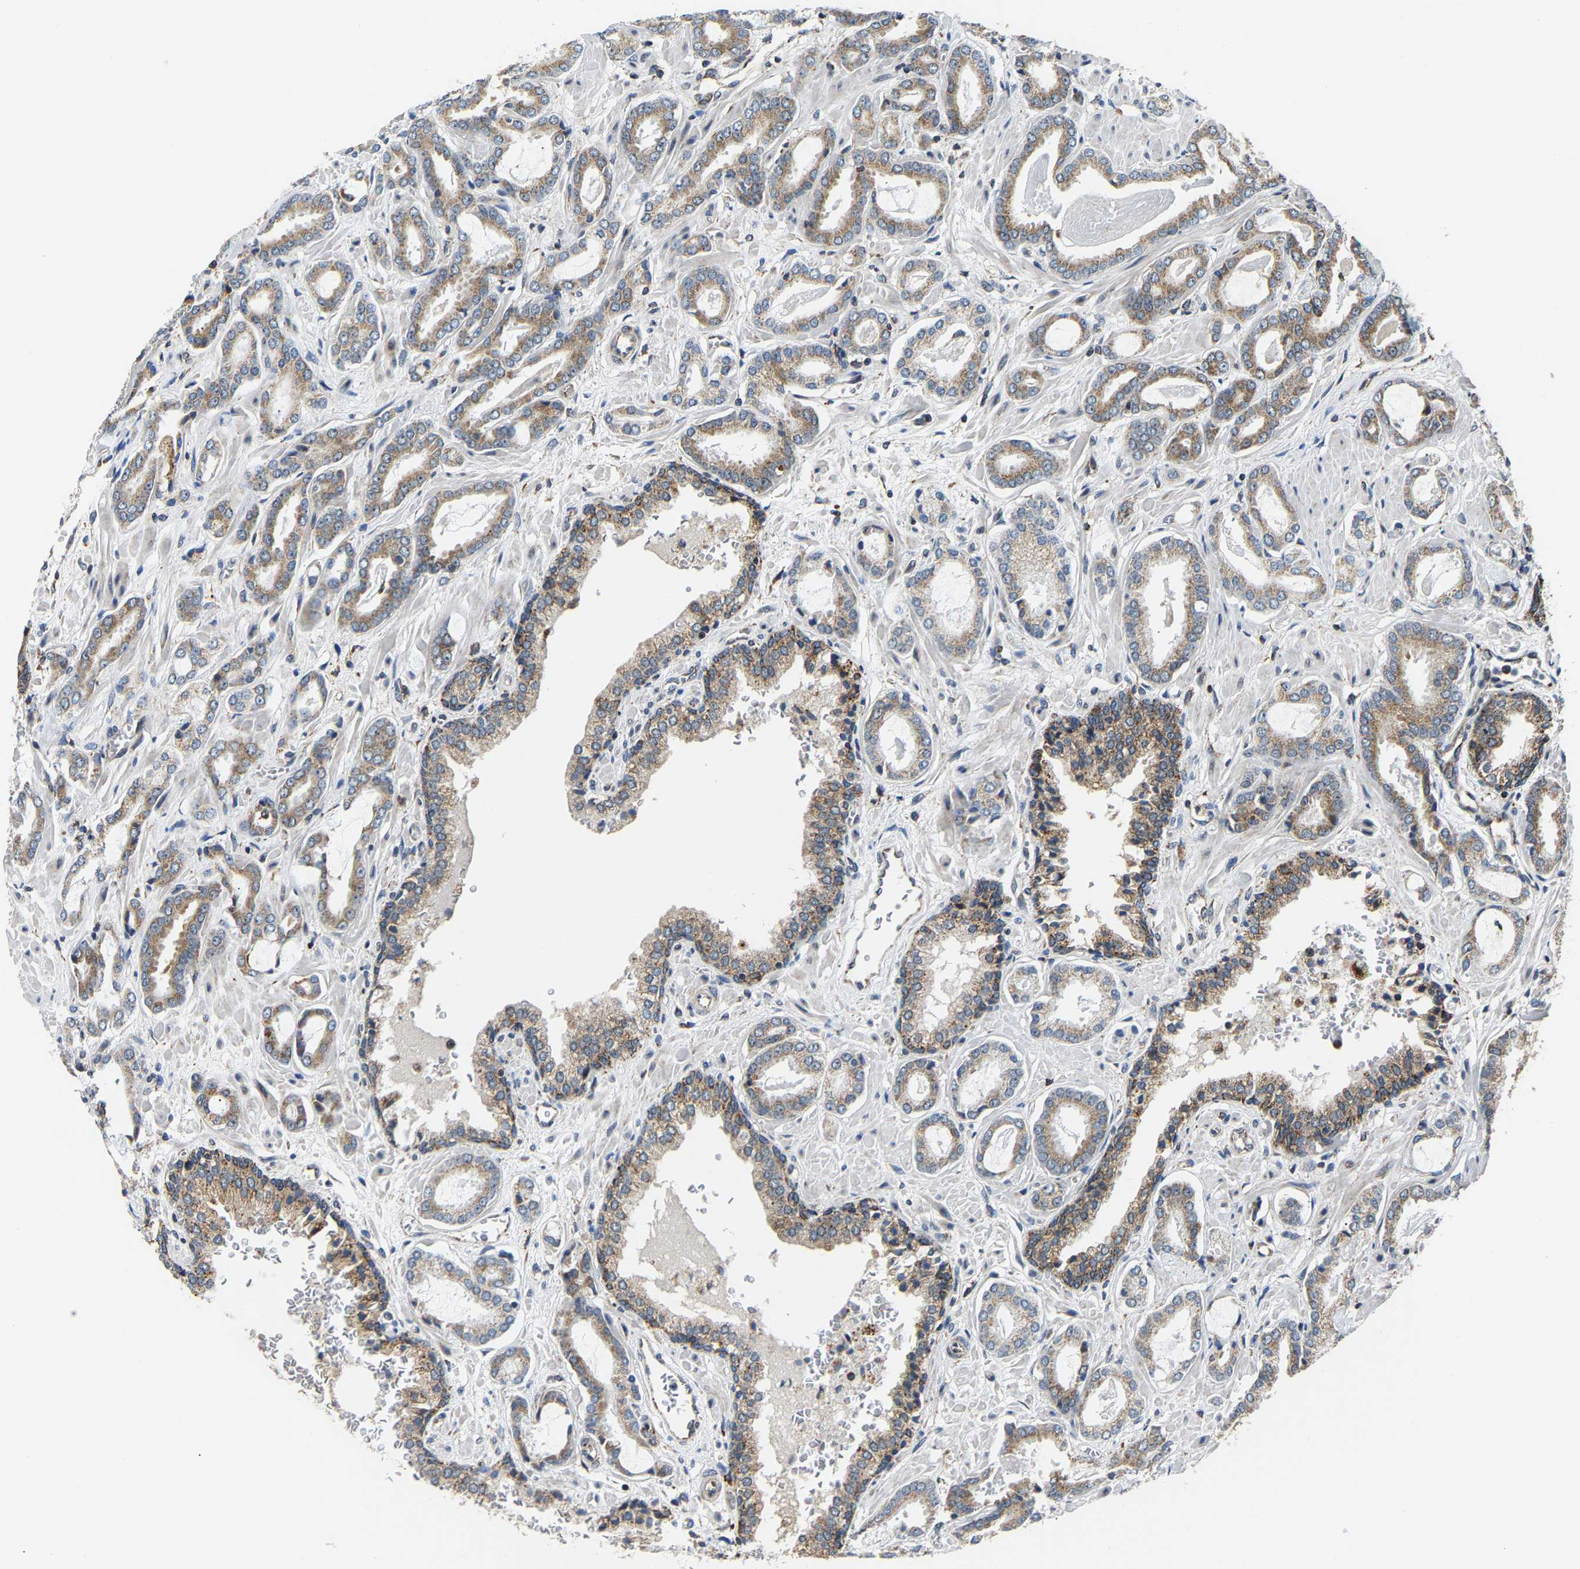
{"staining": {"intensity": "moderate", "quantity": ">75%", "location": "cytoplasmic/membranous"}, "tissue": "prostate cancer", "cell_type": "Tumor cells", "image_type": "cancer", "snomed": [{"axis": "morphology", "description": "Adenocarcinoma, Low grade"}, {"axis": "topography", "description": "Prostate"}], "caption": "This photomicrograph shows immunohistochemistry (IHC) staining of prostate adenocarcinoma (low-grade), with medium moderate cytoplasmic/membranous staining in about >75% of tumor cells.", "gene": "GIMAP7", "patient": {"sex": "male", "age": 53}}